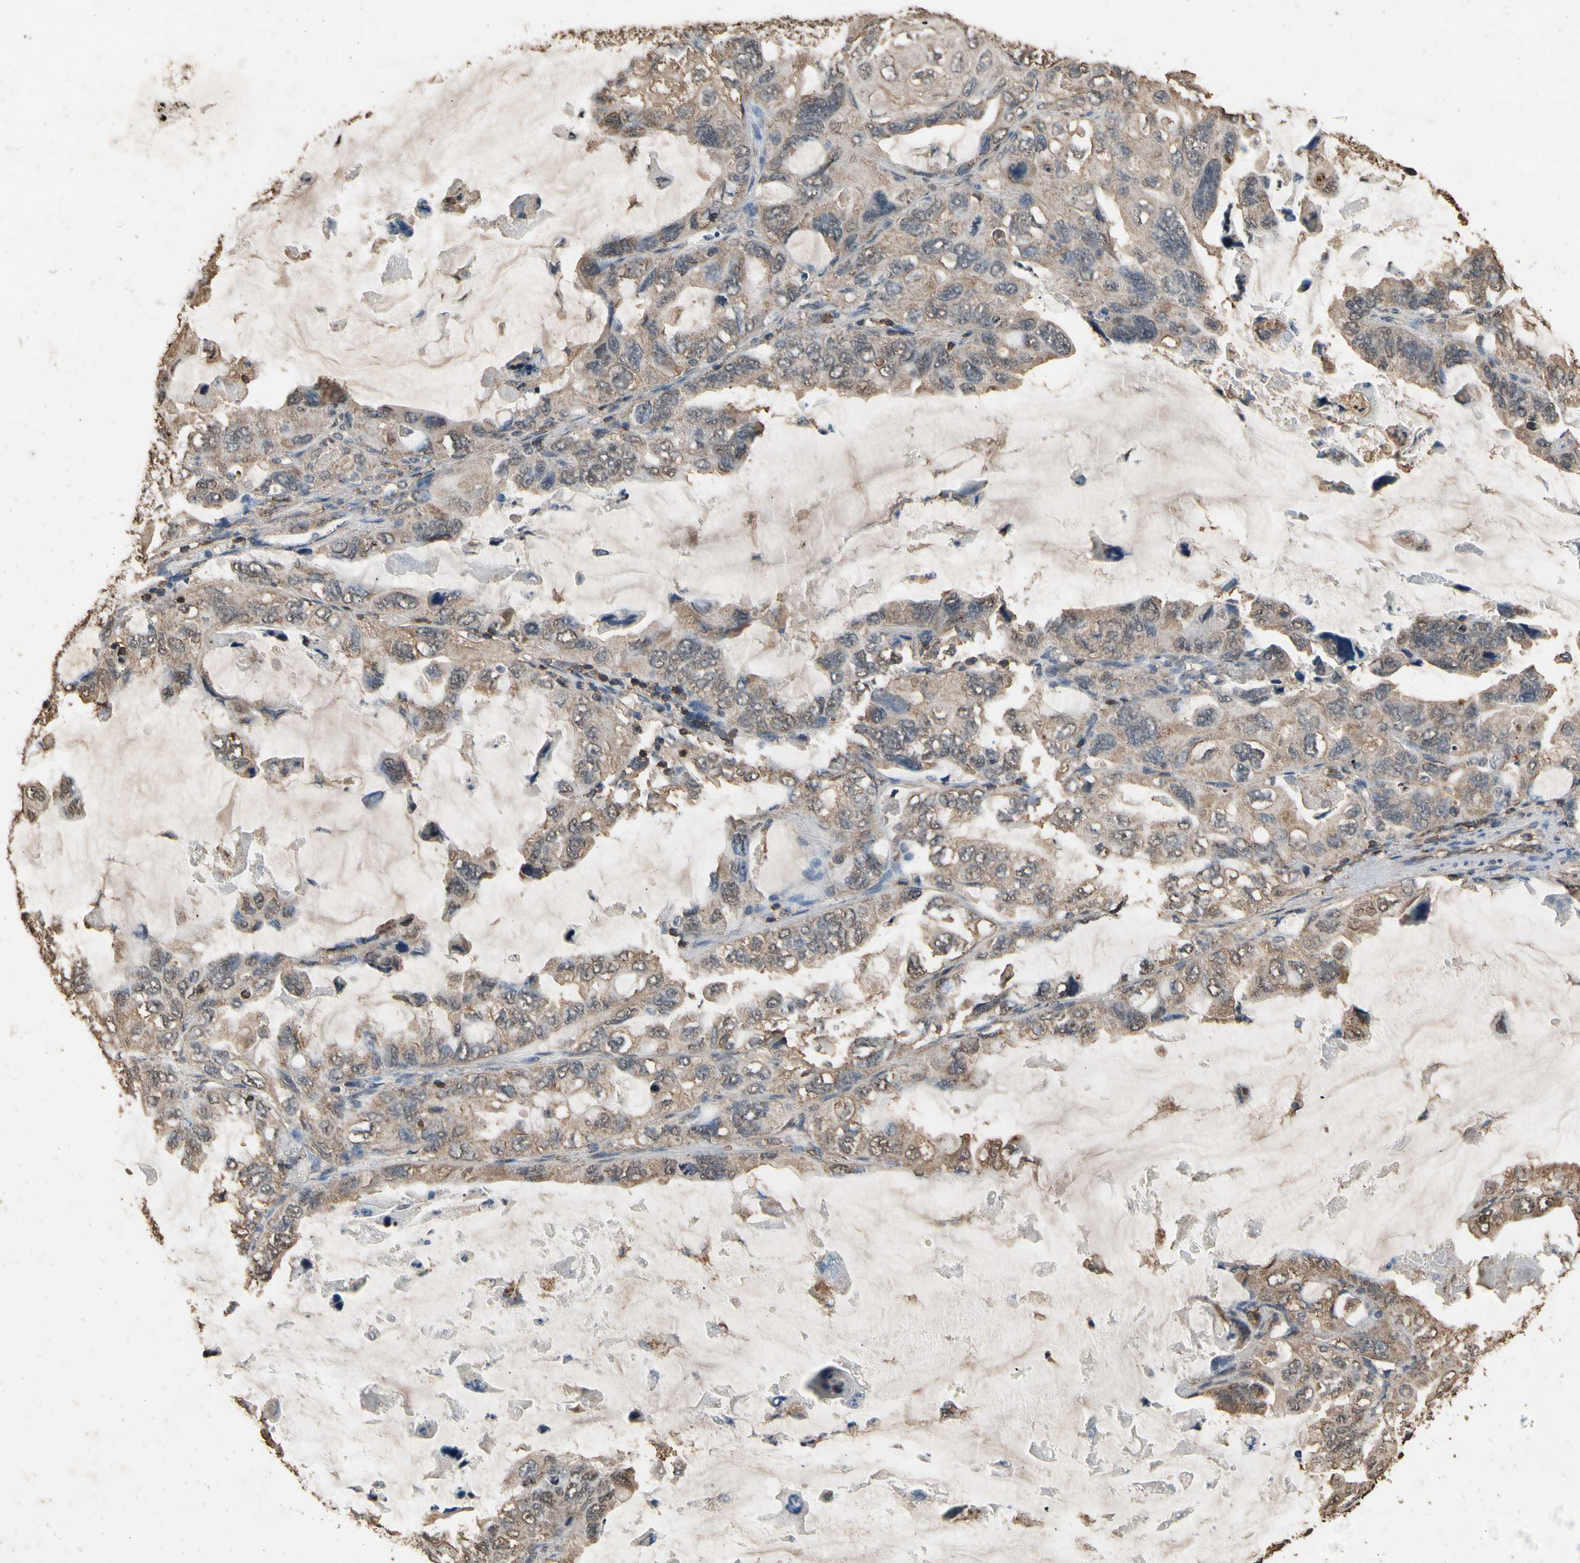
{"staining": {"intensity": "weak", "quantity": ">75%", "location": "cytoplasmic/membranous"}, "tissue": "lung cancer", "cell_type": "Tumor cells", "image_type": "cancer", "snomed": [{"axis": "morphology", "description": "Squamous cell carcinoma, NOS"}, {"axis": "topography", "description": "Lung"}], "caption": "A low amount of weak cytoplasmic/membranous staining is appreciated in about >75% of tumor cells in lung squamous cell carcinoma tissue.", "gene": "TNFSF13B", "patient": {"sex": "female", "age": 73}}